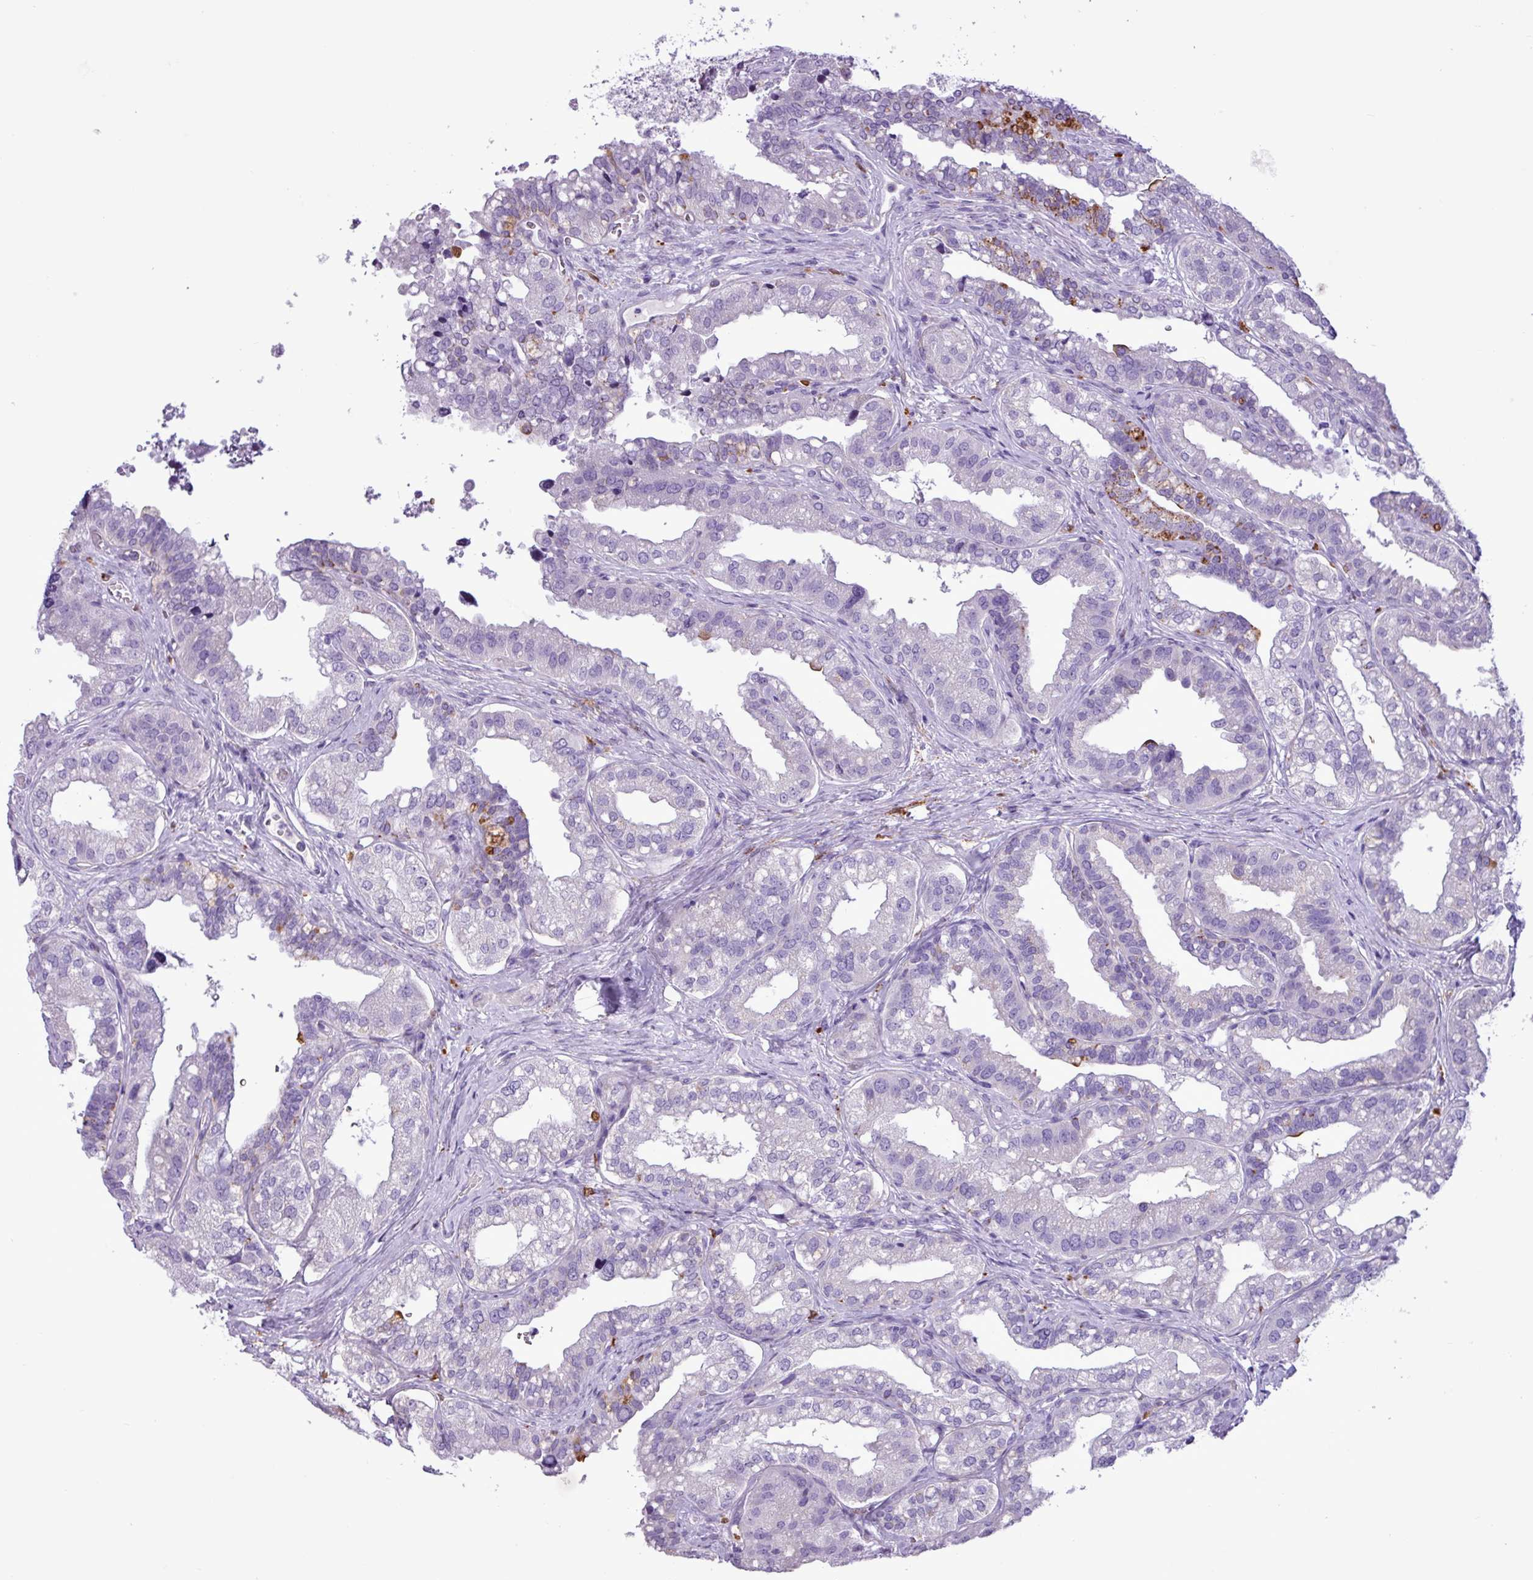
{"staining": {"intensity": "negative", "quantity": "none", "location": "none"}, "tissue": "seminal vesicle", "cell_type": "Glandular cells", "image_type": "normal", "snomed": [{"axis": "morphology", "description": "Normal tissue, NOS"}, {"axis": "topography", "description": "Seminal veicle"}, {"axis": "topography", "description": "Peripheral nerve tissue"}], "caption": "Immunohistochemistry micrograph of benign seminal vesicle: human seminal vesicle stained with DAB (3,3'-diaminobenzidine) displays no significant protein staining in glandular cells.", "gene": "TMEM200C", "patient": {"sex": "male", "age": 60}}